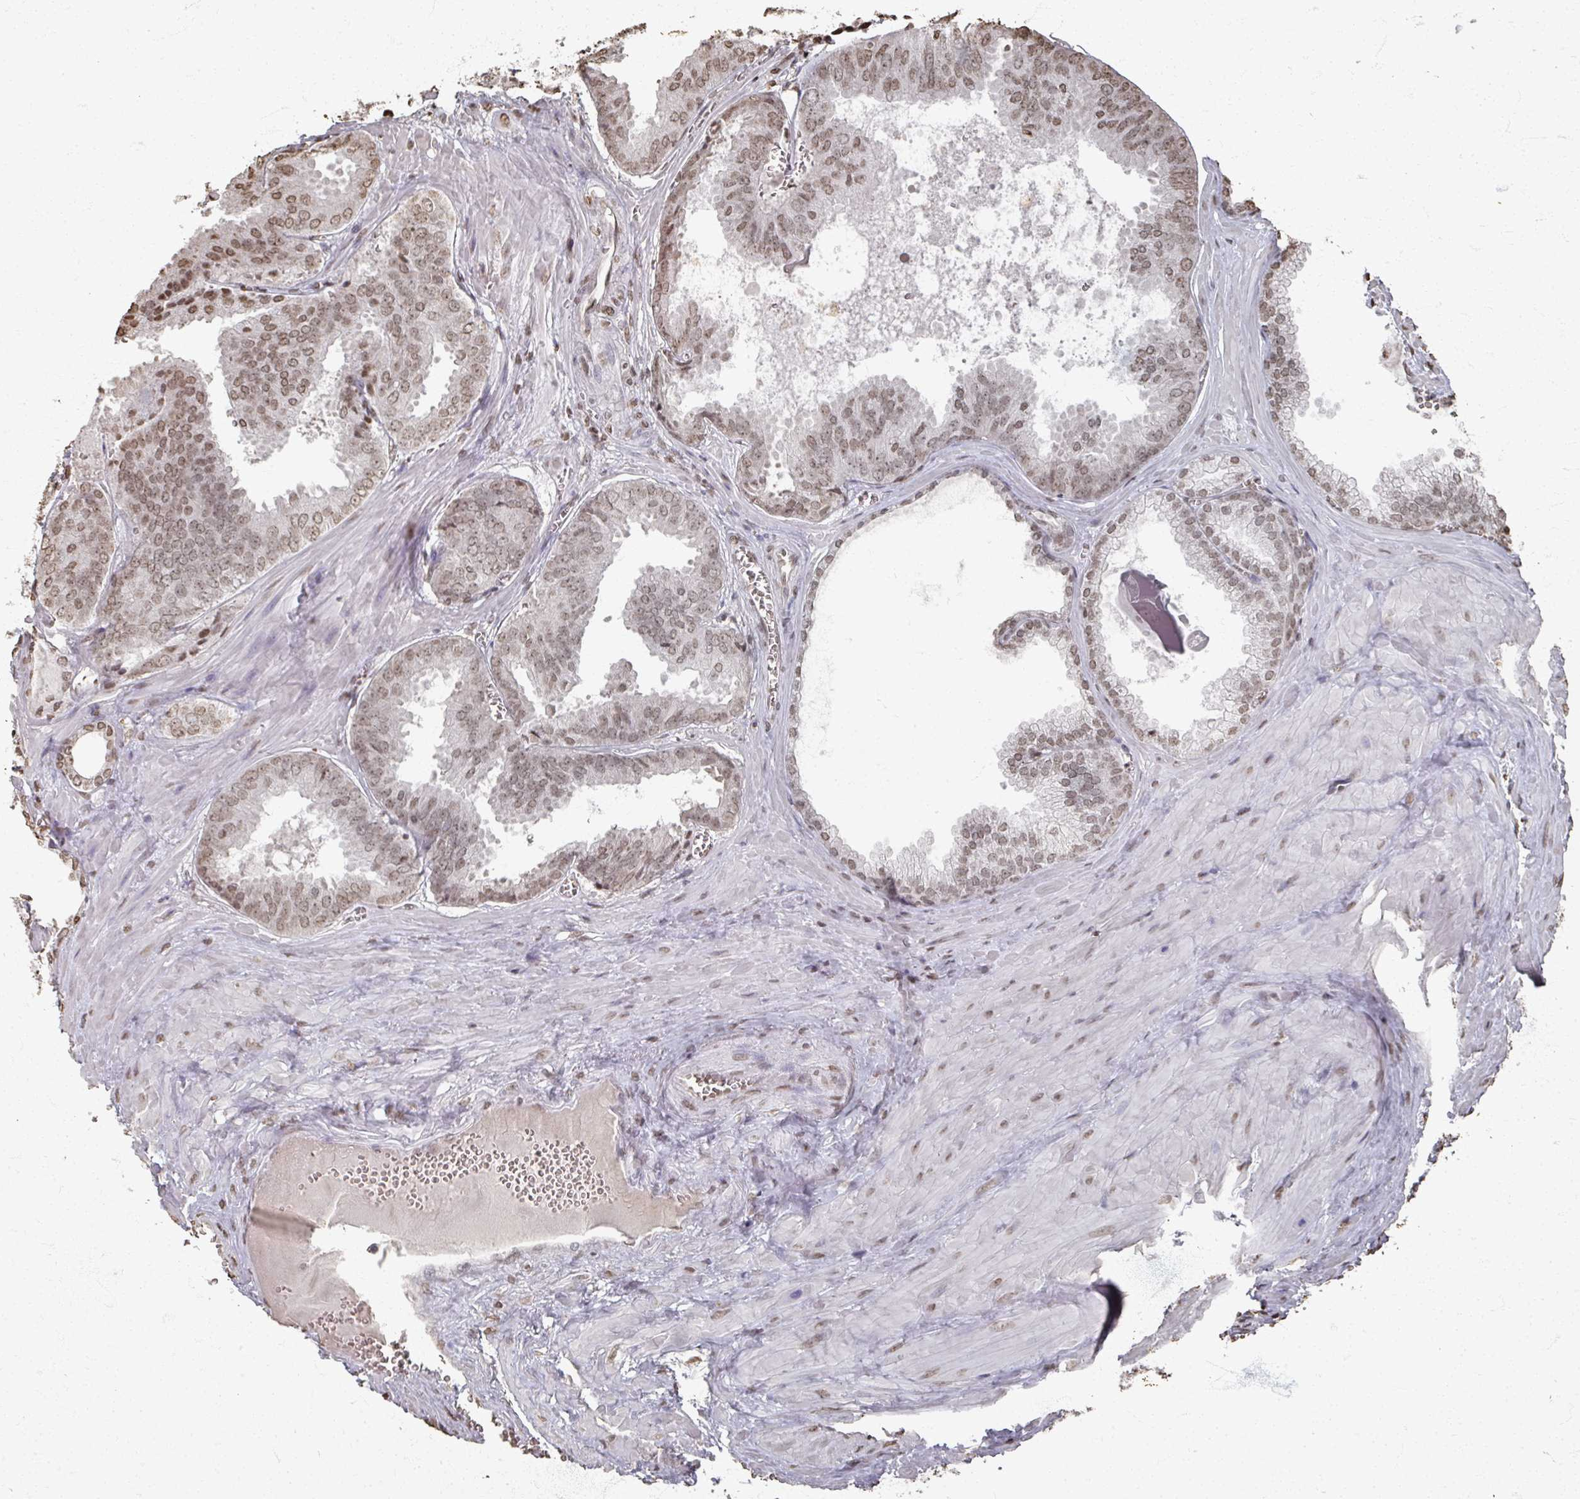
{"staining": {"intensity": "weak", "quantity": ">75%", "location": "nuclear"}, "tissue": "prostate cancer", "cell_type": "Tumor cells", "image_type": "cancer", "snomed": [{"axis": "morphology", "description": "Adenocarcinoma, Low grade"}, {"axis": "topography", "description": "Prostate"}], "caption": "Adenocarcinoma (low-grade) (prostate) tissue displays weak nuclear staining in approximately >75% of tumor cells, visualized by immunohistochemistry.", "gene": "DCUN1D5", "patient": {"sex": "male", "age": 67}}